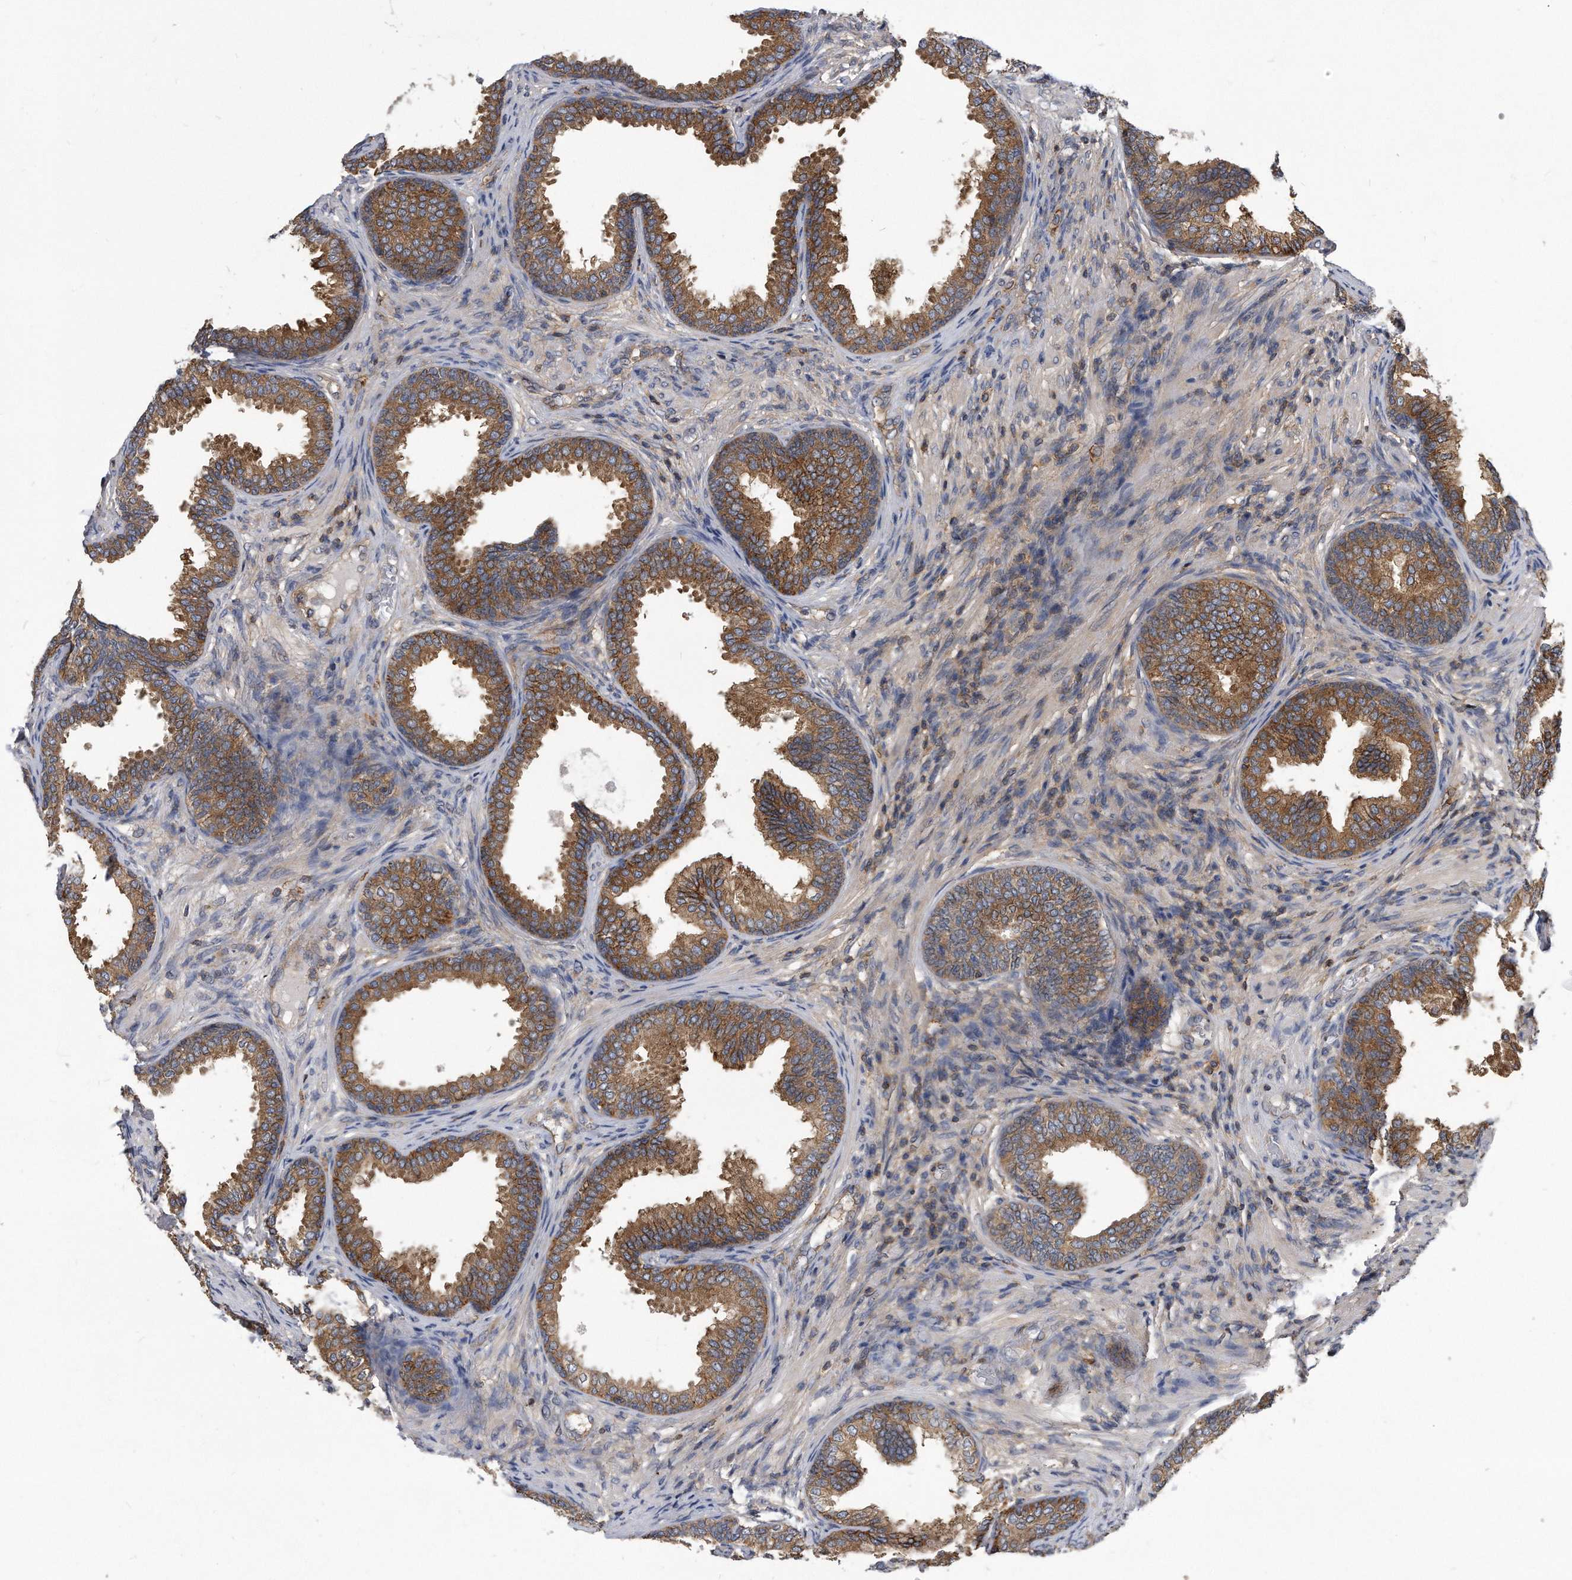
{"staining": {"intensity": "moderate", "quantity": ">75%", "location": "cytoplasmic/membranous"}, "tissue": "prostate", "cell_type": "Glandular cells", "image_type": "normal", "snomed": [{"axis": "morphology", "description": "Normal tissue, NOS"}, {"axis": "topography", "description": "Prostate"}], "caption": "Brown immunohistochemical staining in unremarkable human prostate exhibits moderate cytoplasmic/membranous staining in about >75% of glandular cells. The staining is performed using DAB brown chromogen to label protein expression. The nuclei are counter-stained blue using hematoxylin.", "gene": "ATG5", "patient": {"sex": "male", "age": 76}}